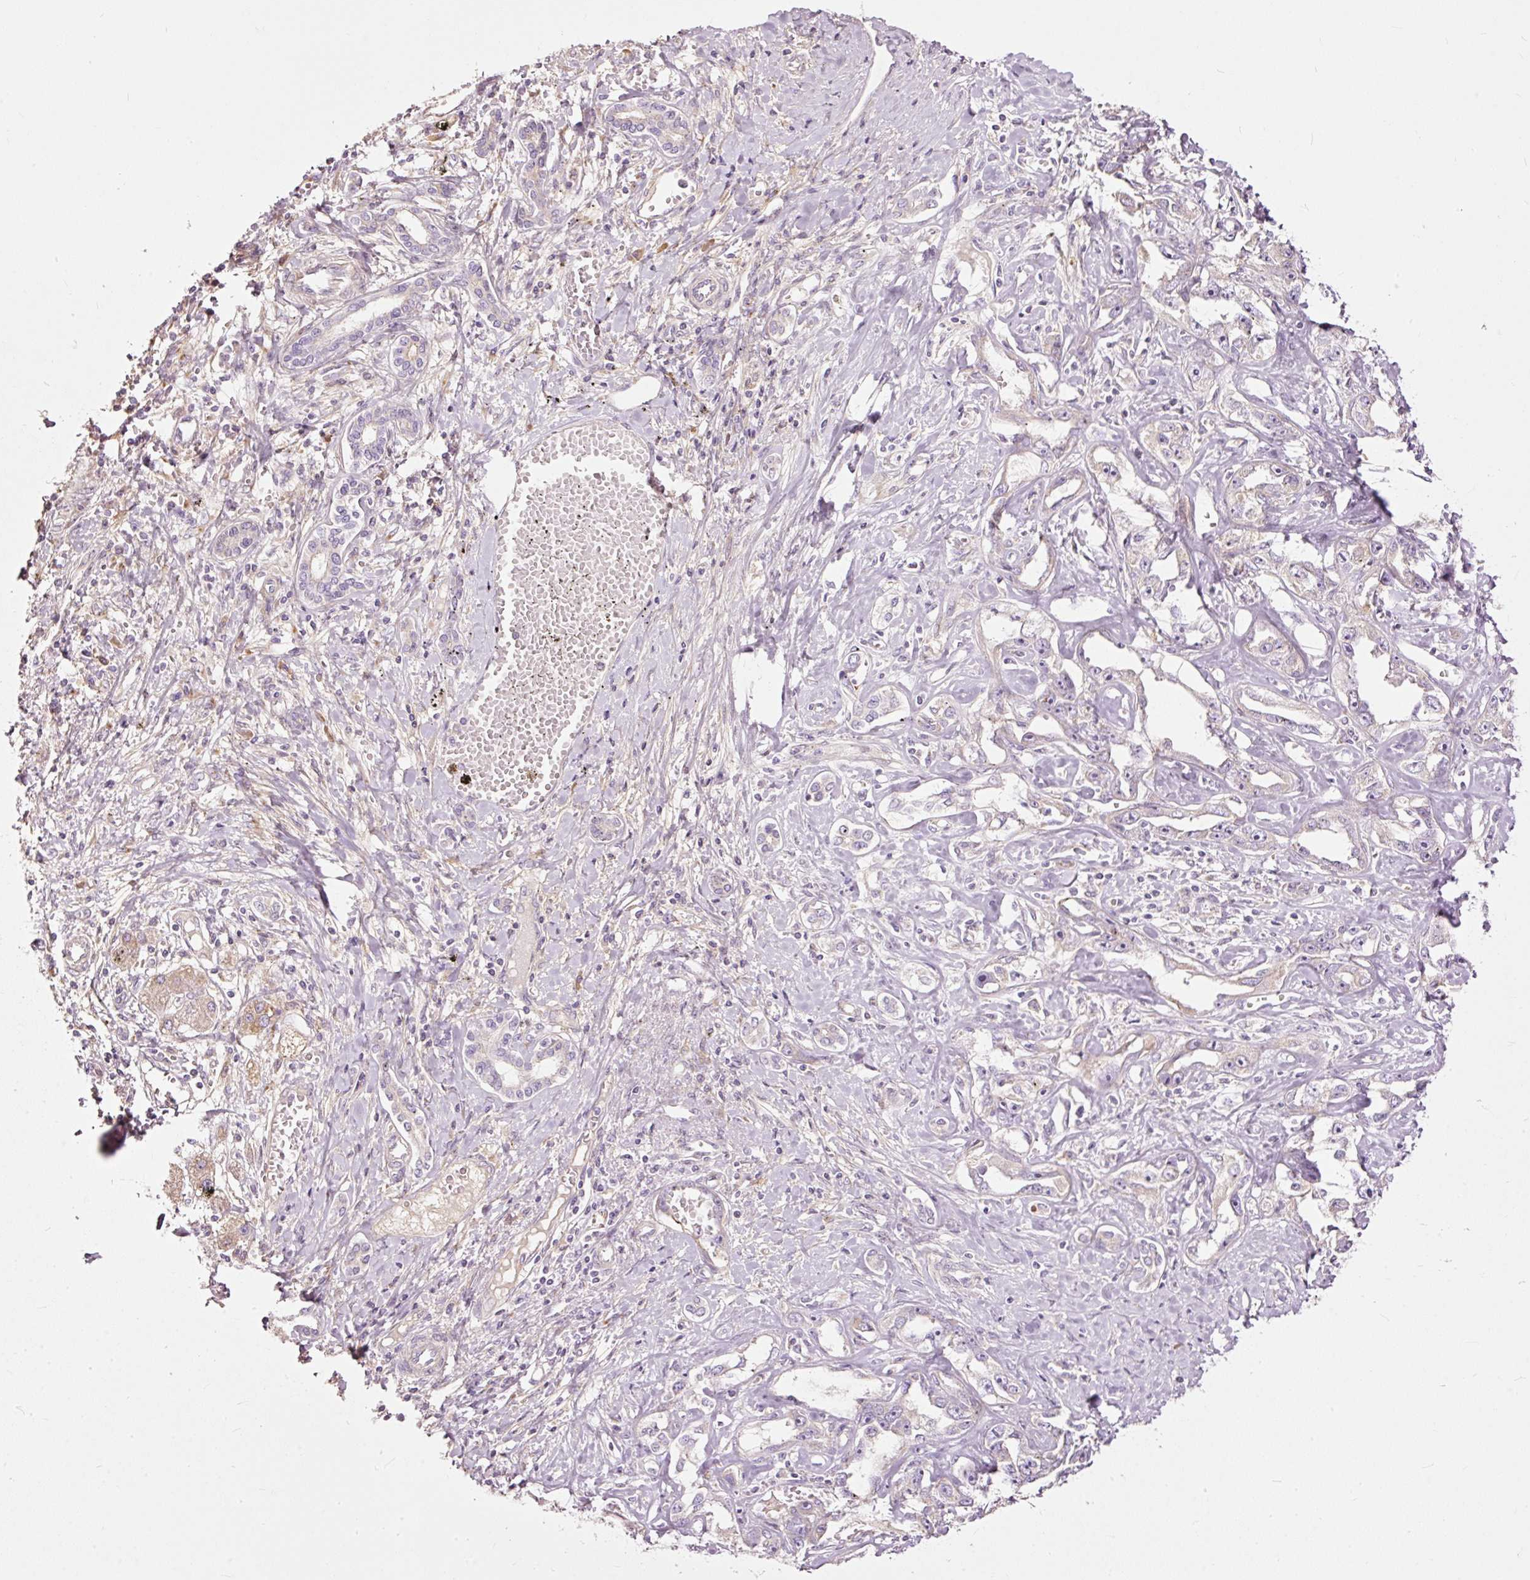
{"staining": {"intensity": "negative", "quantity": "none", "location": "none"}, "tissue": "liver cancer", "cell_type": "Tumor cells", "image_type": "cancer", "snomed": [{"axis": "morphology", "description": "Cholangiocarcinoma"}, {"axis": "topography", "description": "Liver"}], "caption": "Immunohistochemistry histopathology image of liver cancer stained for a protein (brown), which shows no staining in tumor cells.", "gene": "PAQR9", "patient": {"sex": "male", "age": 59}}